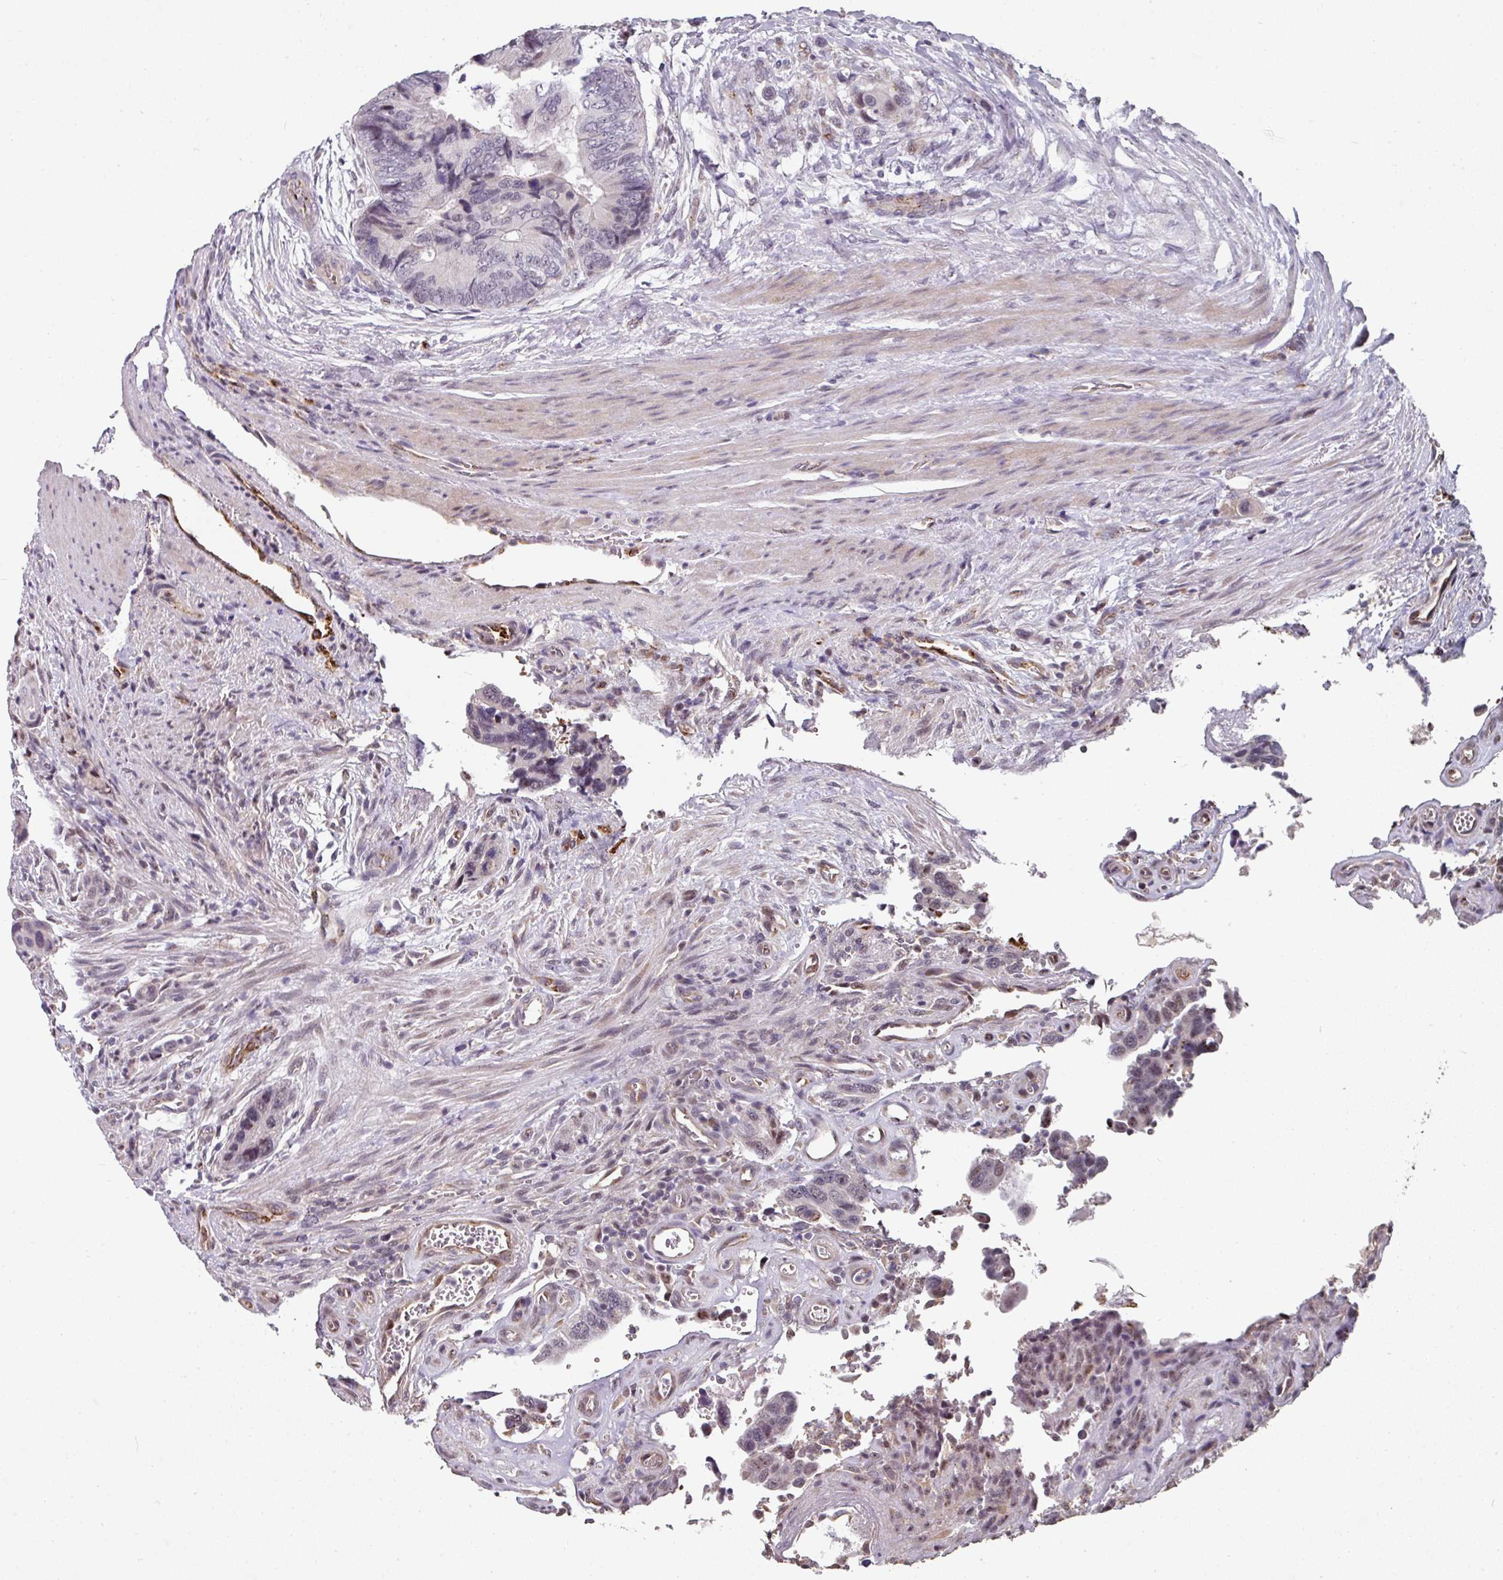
{"staining": {"intensity": "negative", "quantity": "none", "location": "none"}, "tissue": "colorectal cancer", "cell_type": "Tumor cells", "image_type": "cancer", "snomed": [{"axis": "morphology", "description": "Adenocarcinoma, NOS"}, {"axis": "topography", "description": "Colon"}], "caption": "An immunohistochemistry (IHC) micrograph of adenocarcinoma (colorectal) is shown. There is no staining in tumor cells of adenocarcinoma (colorectal).", "gene": "SIDT2", "patient": {"sex": "male", "age": 84}}